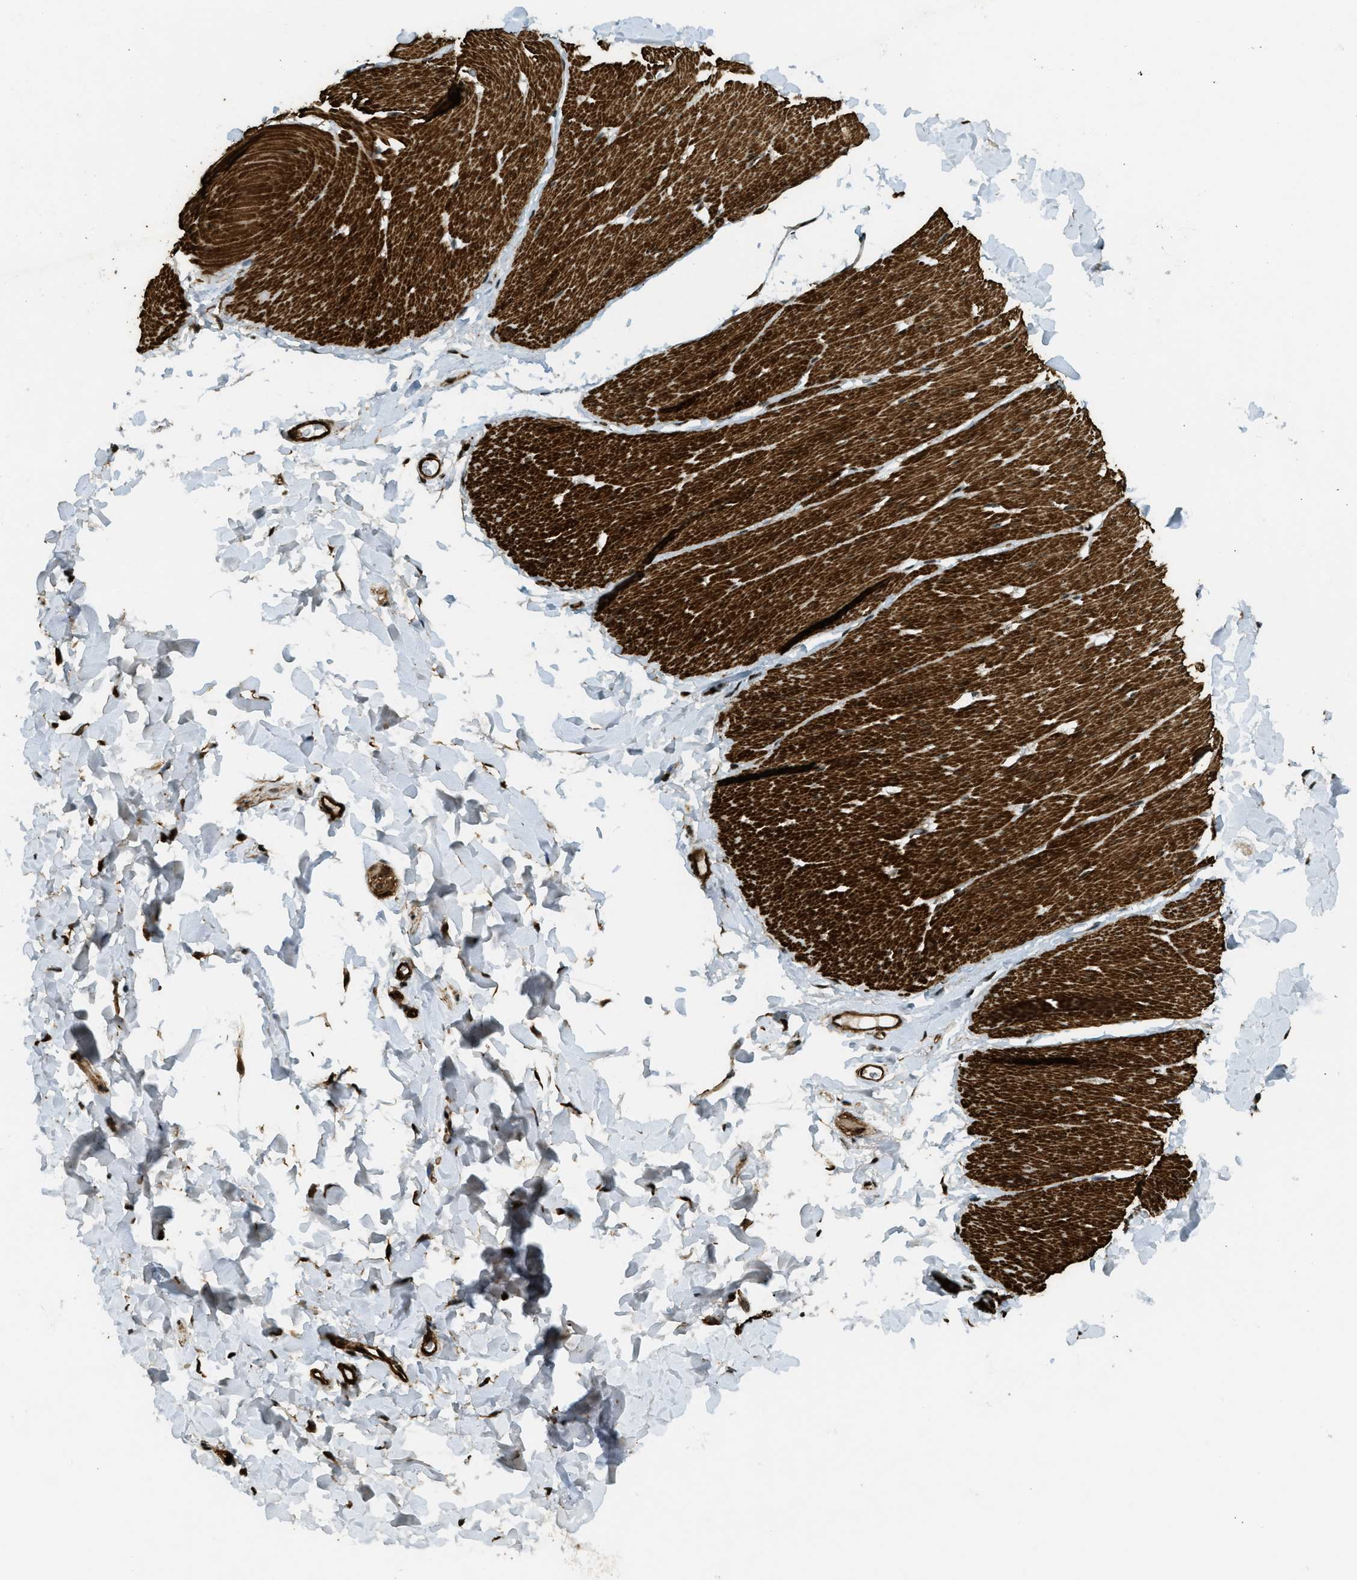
{"staining": {"intensity": "strong", "quantity": ">75%", "location": "cytoplasmic/membranous"}, "tissue": "smooth muscle", "cell_type": "Smooth muscle cells", "image_type": "normal", "snomed": [{"axis": "morphology", "description": "Normal tissue, NOS"}, {"axis": "topography", "description": "Smooth muscle"}, {"axis": "topography", "description": "Colon"}], "caption": "Immunohistochemical staining of benign smooth muscle reveals strong cytoplasmic/membranous protein positivity in about >75% of smooth muscle cells. The staining was performed using DAB (3,3'-diaminobenzidine), with brown indicating positive protein expression. Nuclei are stained blue with hematoxylin.", "gene": "CFAP36", "patient": {"sex": "male", "age": 67}}